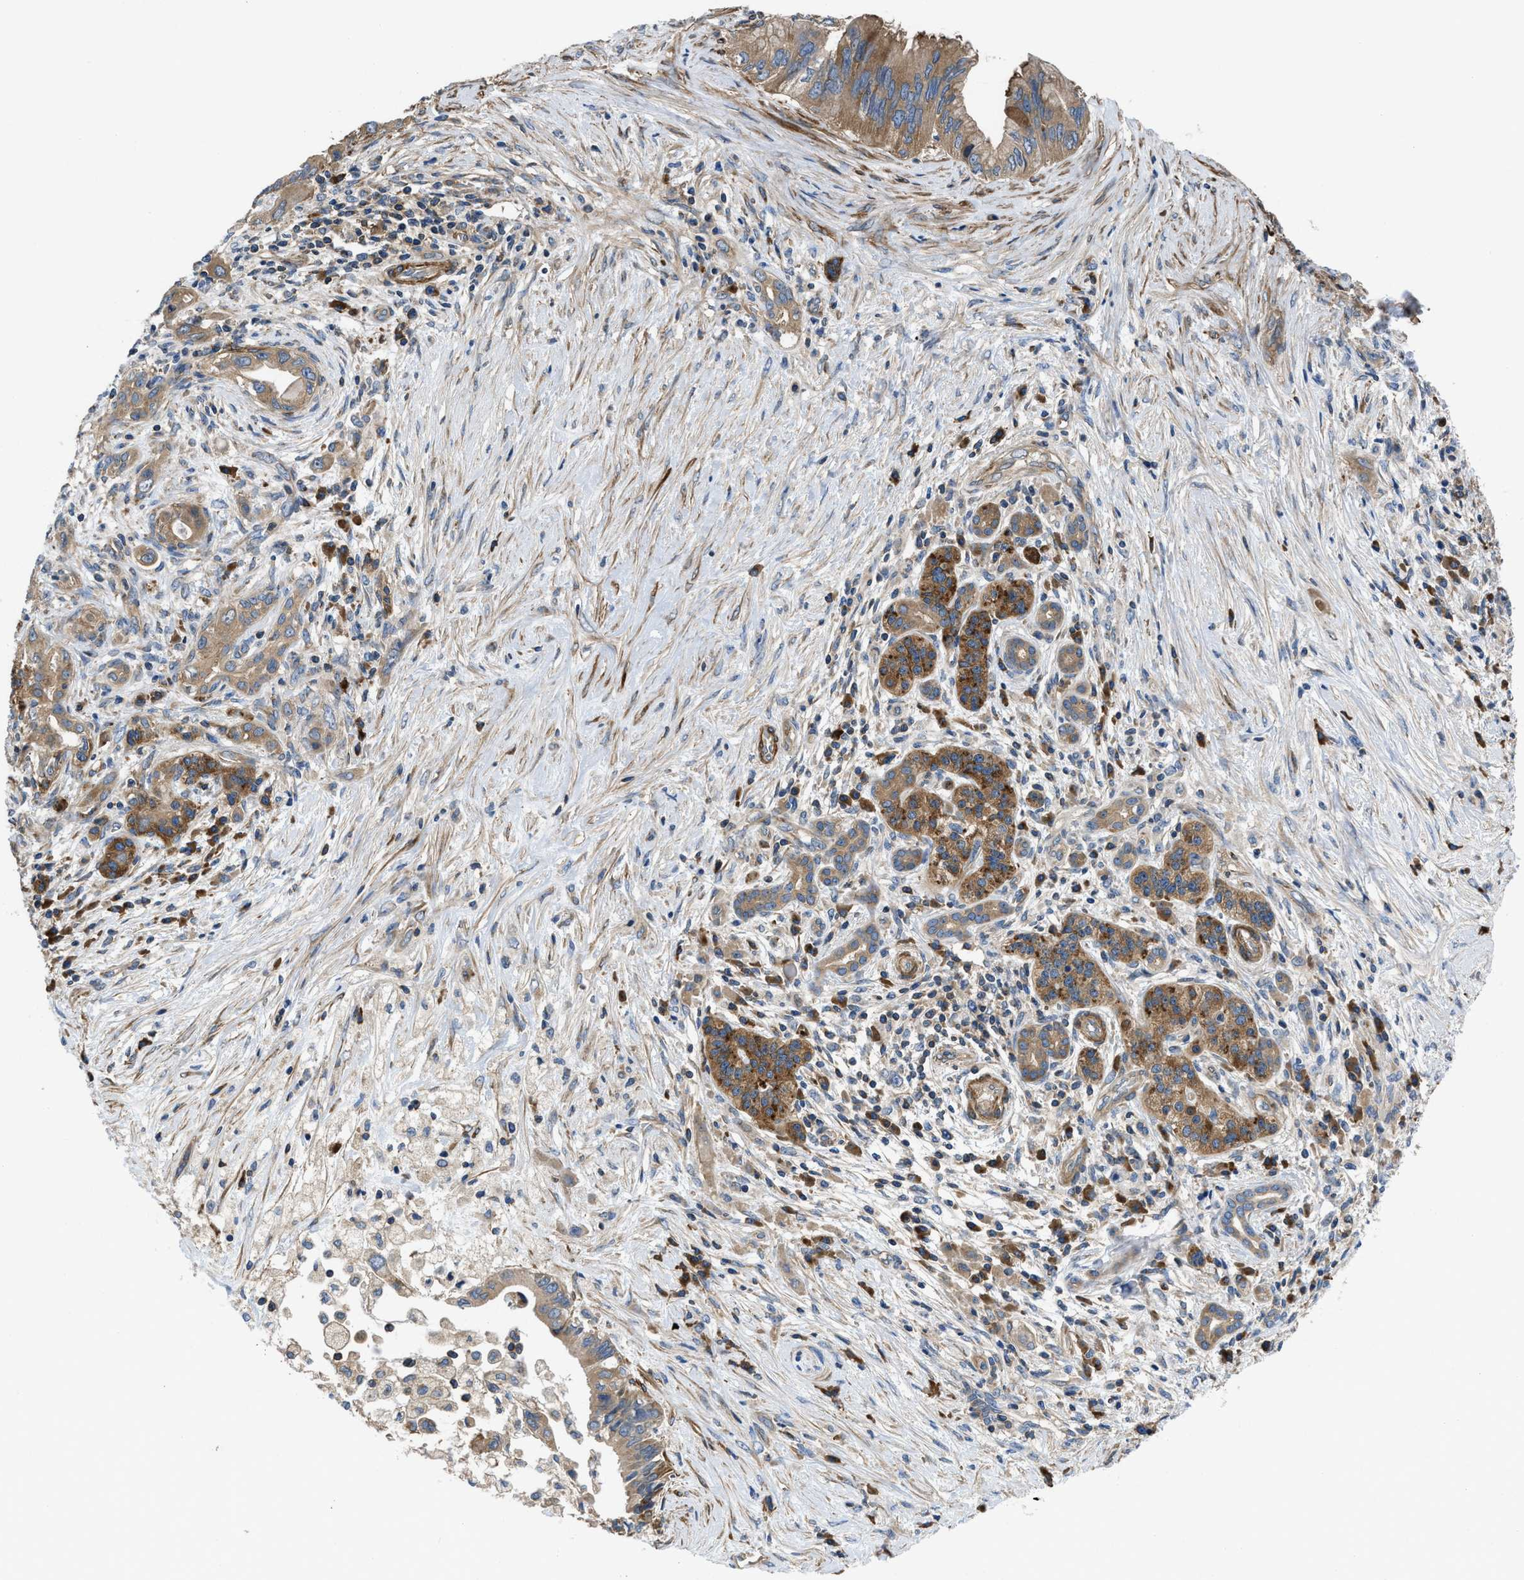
{"staining": {"intensity": "moderate", "quantity": ">75%", "location": "cytoplasmic/membranous"}, "tissue": "pancreatic cancer", "cell_type": "Tumor cells", "image_type": "cancer", "snomed": [{"axis": "morphology", "description": "Adenocarcinoma, NOS"}, {"axis": "topography", "description": "Pancreas"}], "caption": "DAB immunohistochemical staining of adenocarcinoma (pancreatic) demonstrates moderate cytoplasmic/membranous protein positivity in approximately >75% of tumor cells.", "gene": "CHKB", "patient": {"sex": "female", "age": 73}}